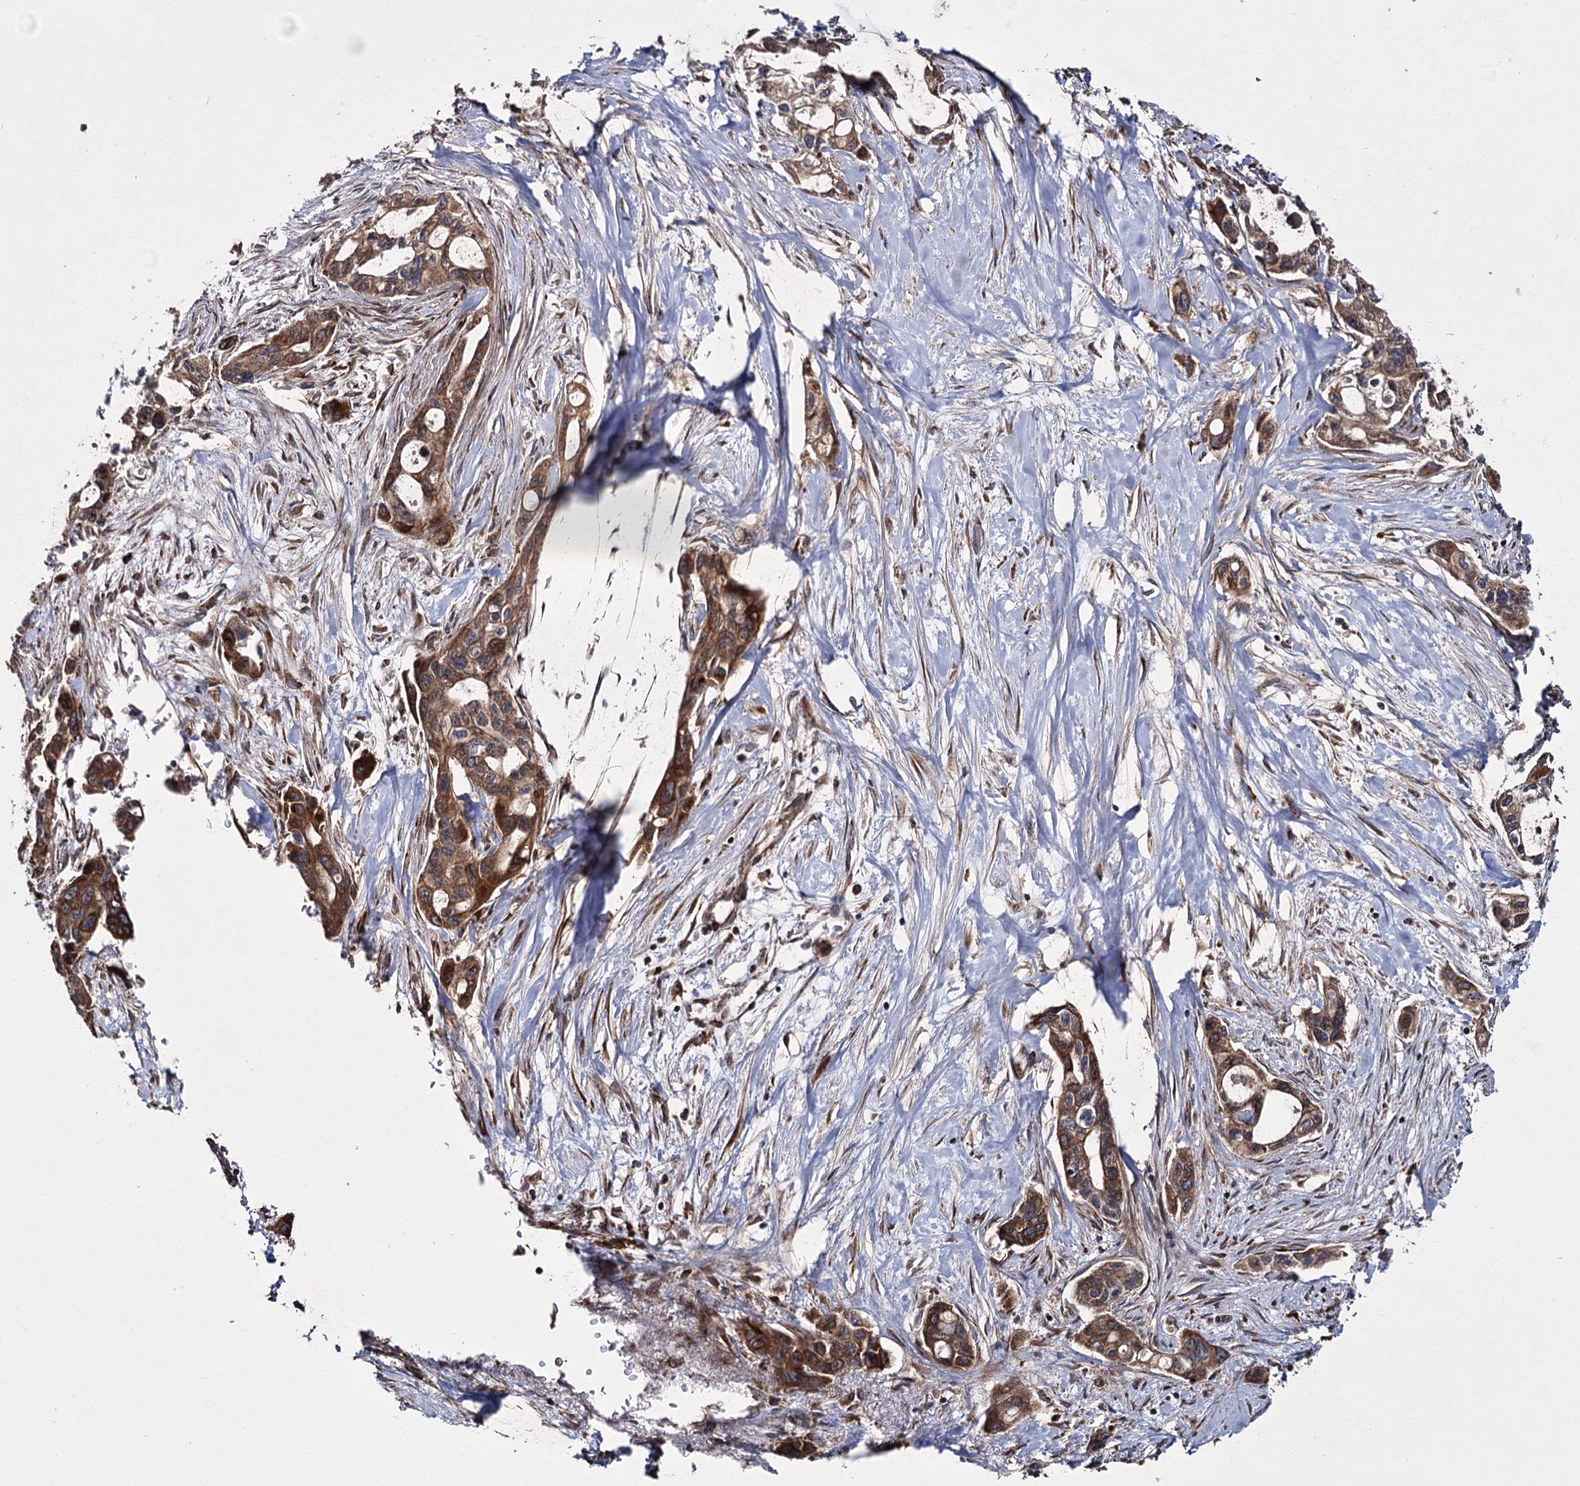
{"staining": {"intensity": "moderate", "quantity": ">75%", "location": "cytoplasmic/membranous"}, "tissue": "pancreatic cancer", "cell_type": "Tumor cells", "image_type": "cancer", "snomed": [{"axis": "morphology", "description": "Adenocarcinoma, NOS"}, {"axis": "topography", "description": "Pancreas"}], "caption": "Human pancreatic cancer (adenocarcinoma) stained with a brown dye displays moderate cytoplasmic/membranous positive expression in approximately >75% of tumor cells.", "gene": "HECTD2", "patient": {"sex": "male", "age": 75}}